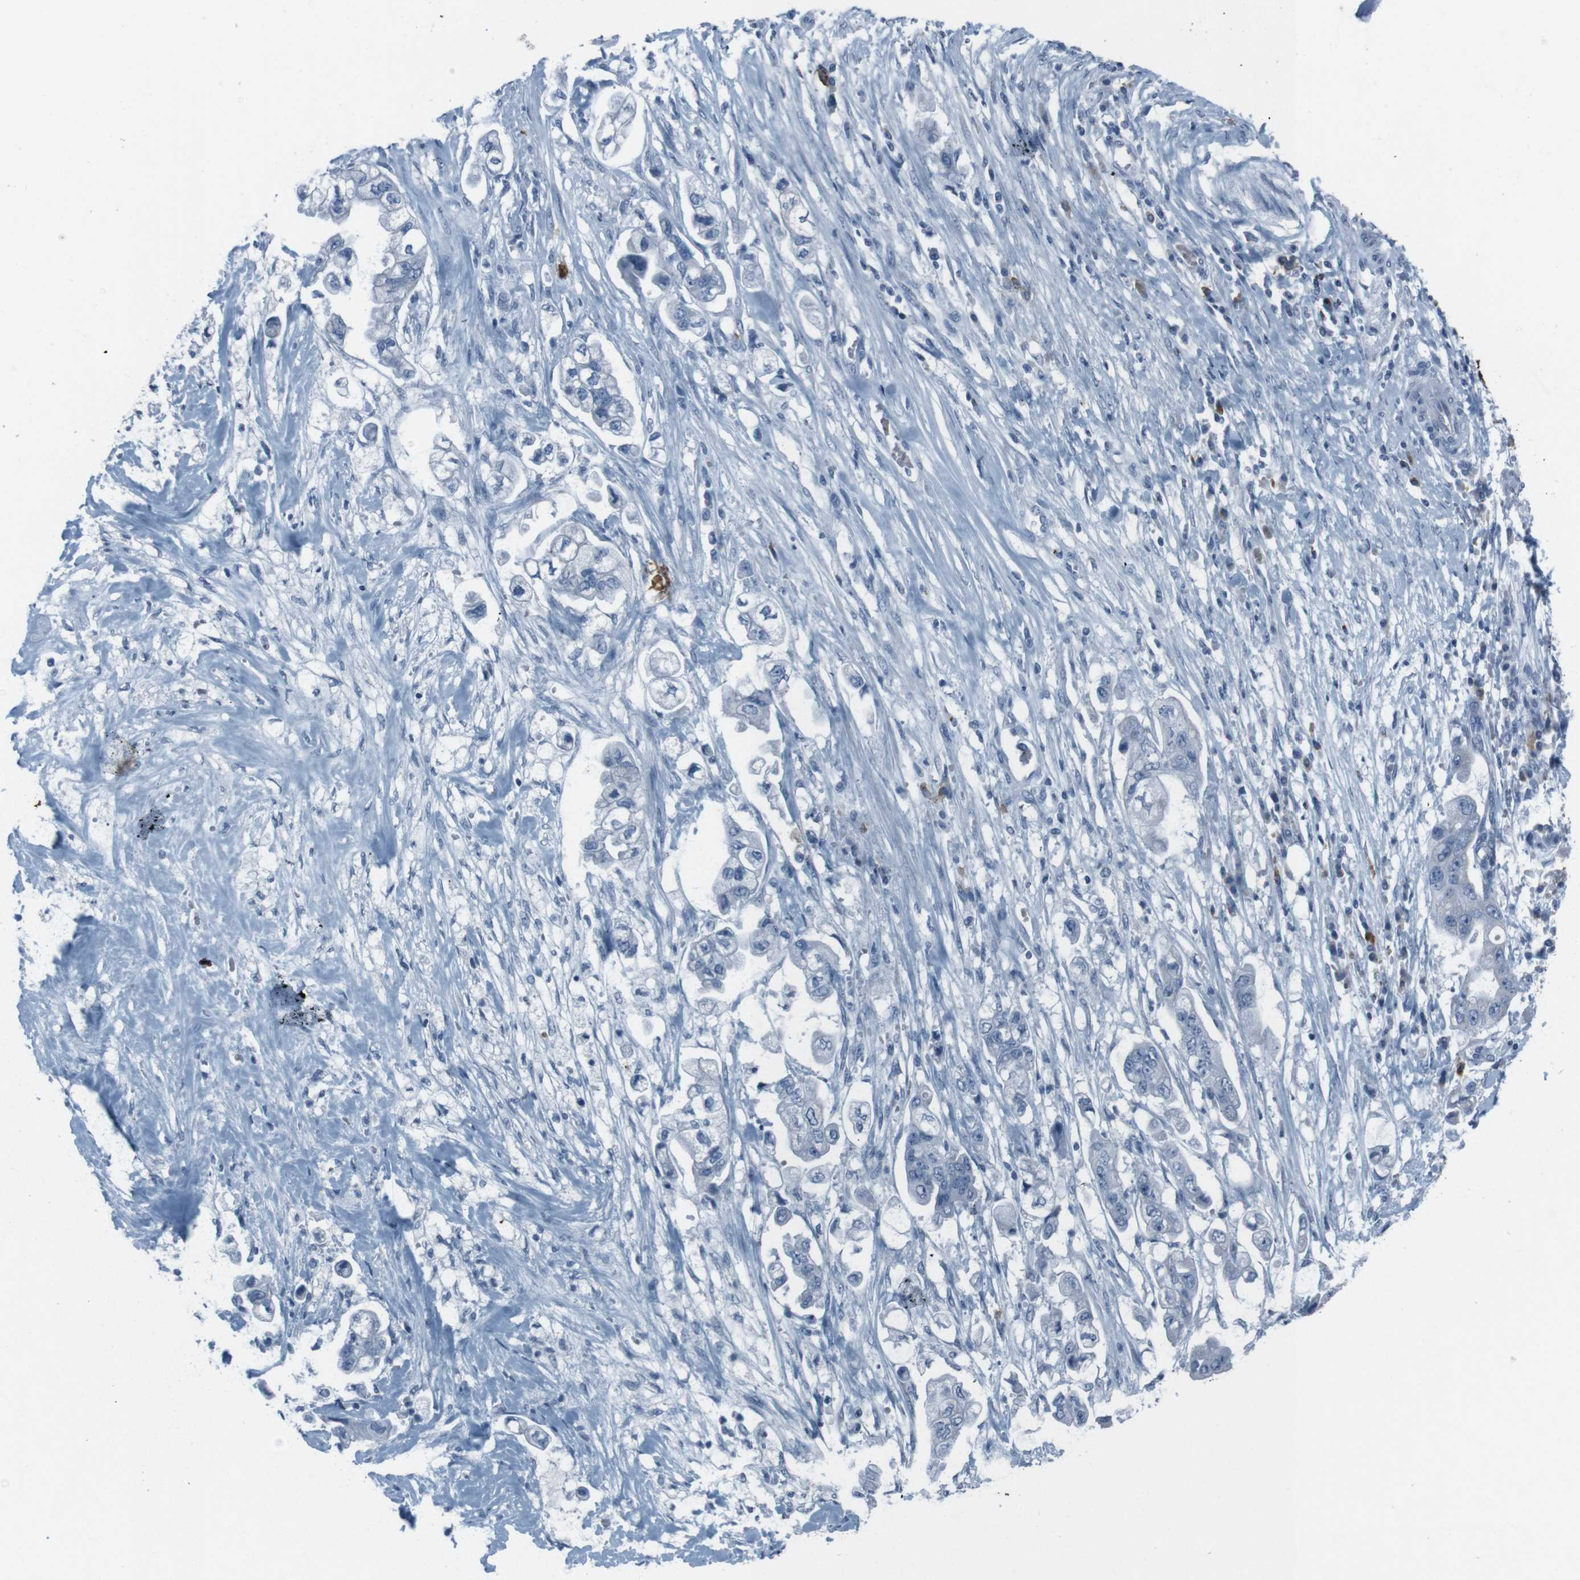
{"staining": {"intensity": "negative", "quantity": "none", "location": "none"}, "tissue": "stomach cancer", "cell_type": "Tumor cells", "image_type": "cancer", "snomed": [{"axis": "morphology", "description": "Adenocarcinoma, NOS"}, {"axis": "topography", "description": "Stomach"}], "caption": "Tumor cells show no significant protein expression in stomach cancer.", "gene": "ST6GAL1", "patient": {"sex": "male", "age": 62}}